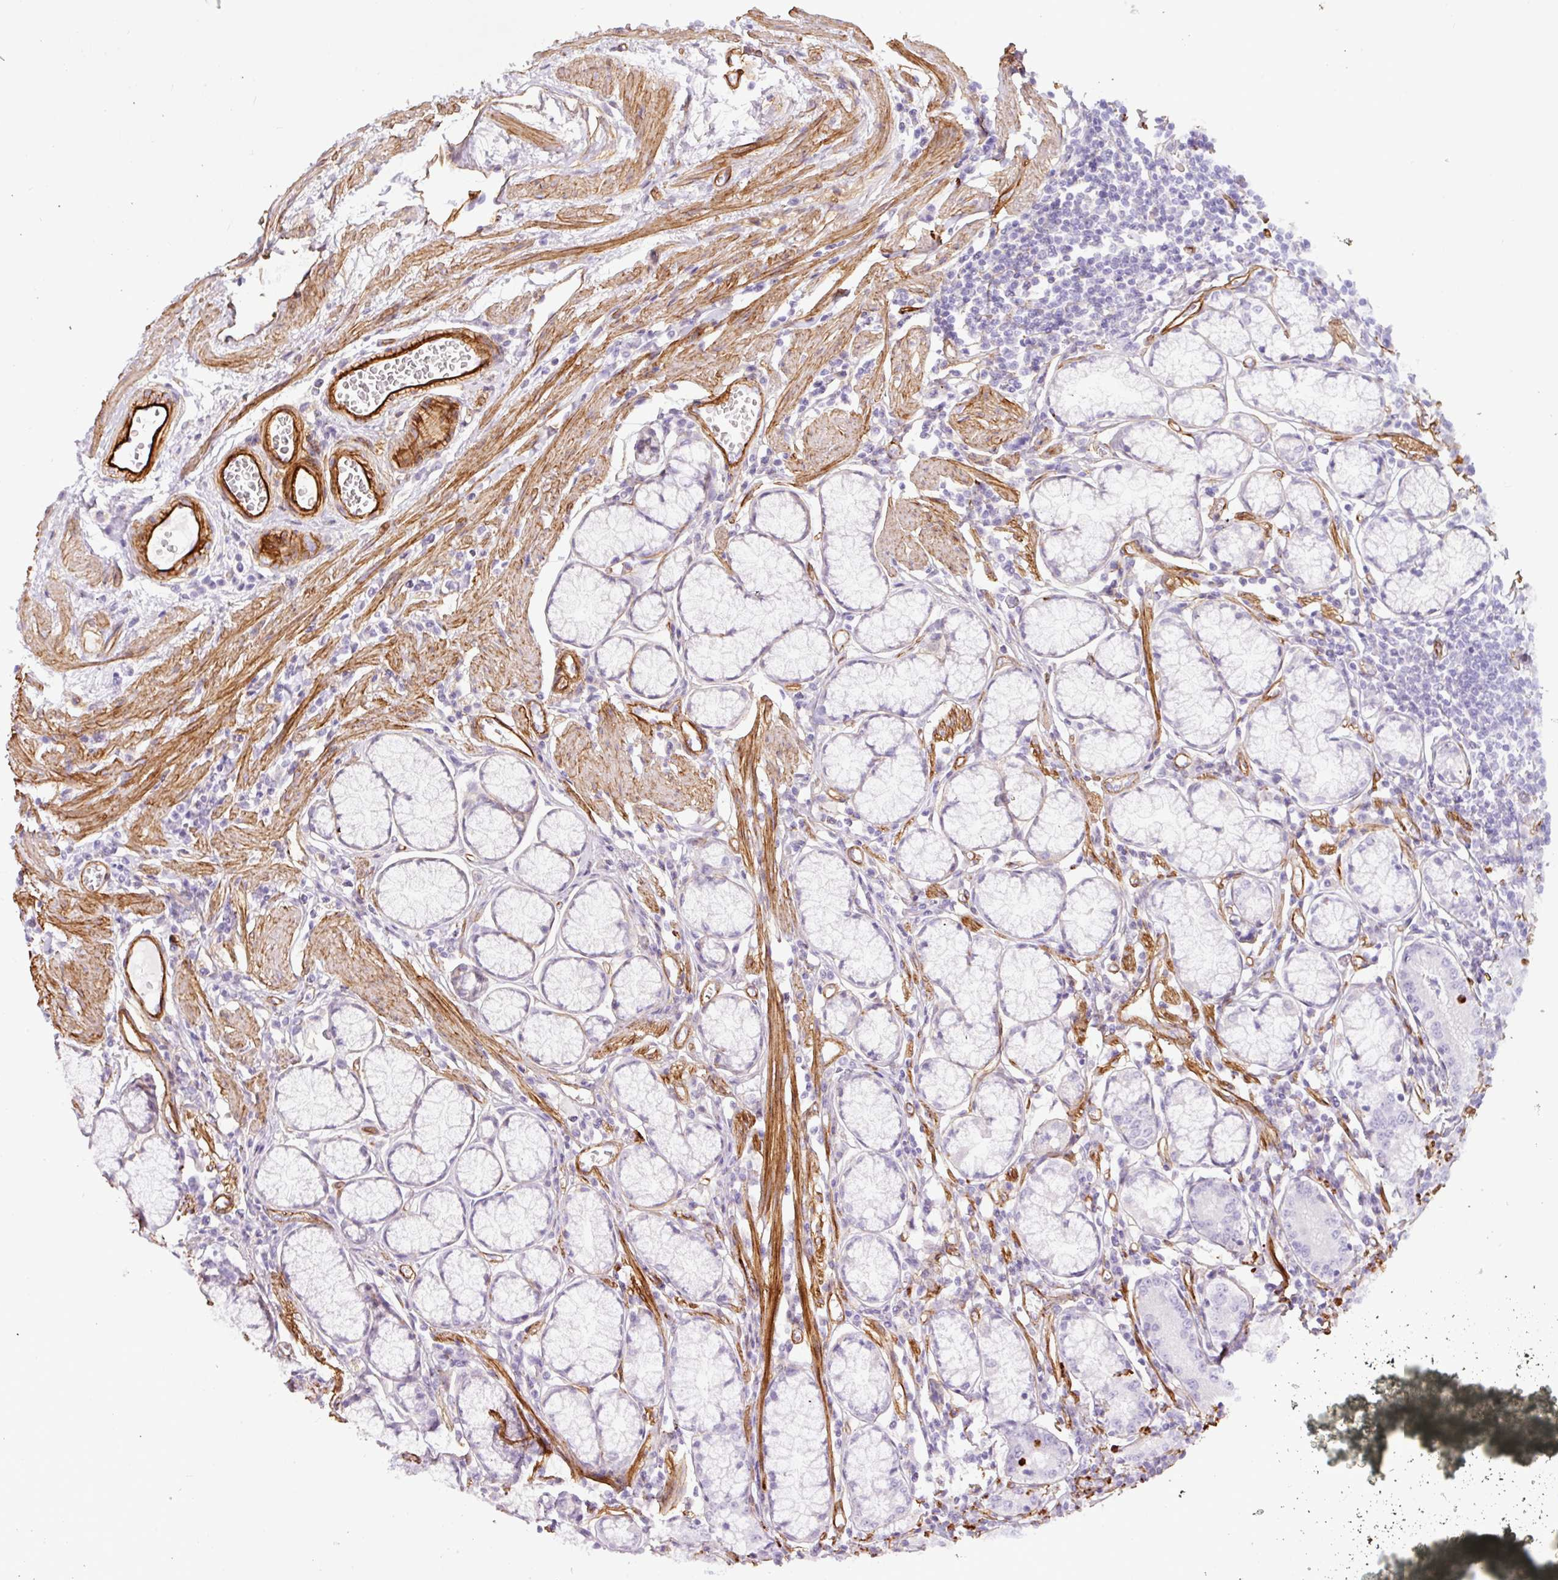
{"staining": {"intensity": "negative", "quantity": "none", "location": "none"}, "tissue": "stomach", "cell_type": "Glandular cells", "image_type": "normal", "snomed": [{"axis": "morphology", "description": "Normal tissue, NOS"}, {"axis": "topography", "description": "Stomach"}], "caption": "The micrograph displays no staining of glandular cells in normal stomach.", "gene": "LOXL4", "patient": {"sex": "male", "age": 55}}